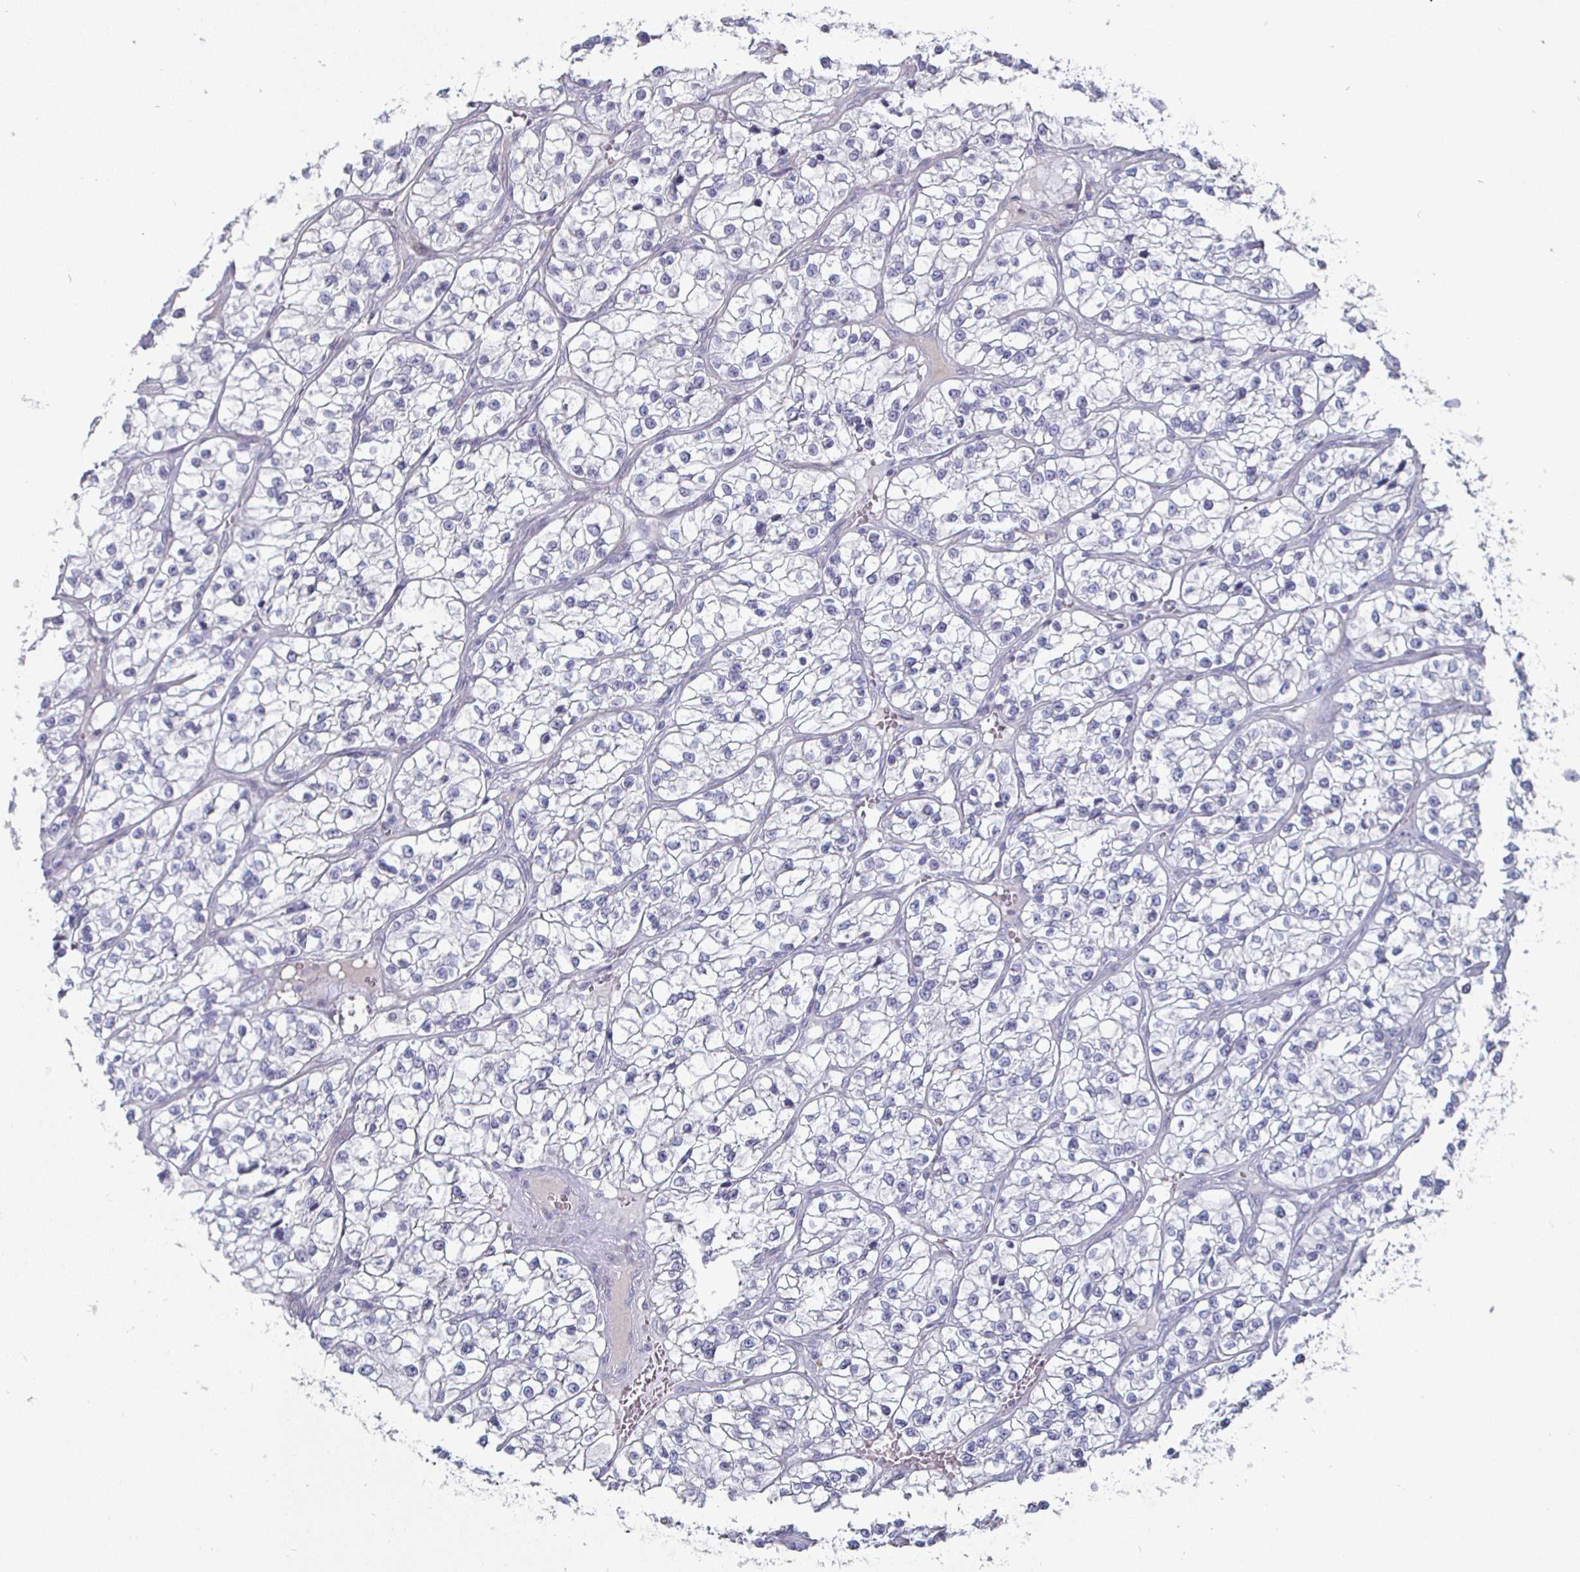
{"staining": {"intensity": "negative", "quantity": "none", "location": "none"}, "tissue": "renal cancer", "cell_type": "Tumor cells", "image_type": "cancer", "snomed": [{"axis": "morphology", "description": "Adenocarcinoma, NOS"}, {"axis": "topography", "description": "Kidney"}], "caption": "Histopathology image shows no significant protein expression in tumor cells of renal adenocarcinoma.", "gene": "DMRTB1", "patient": {"sex": "female", "age": 57}}